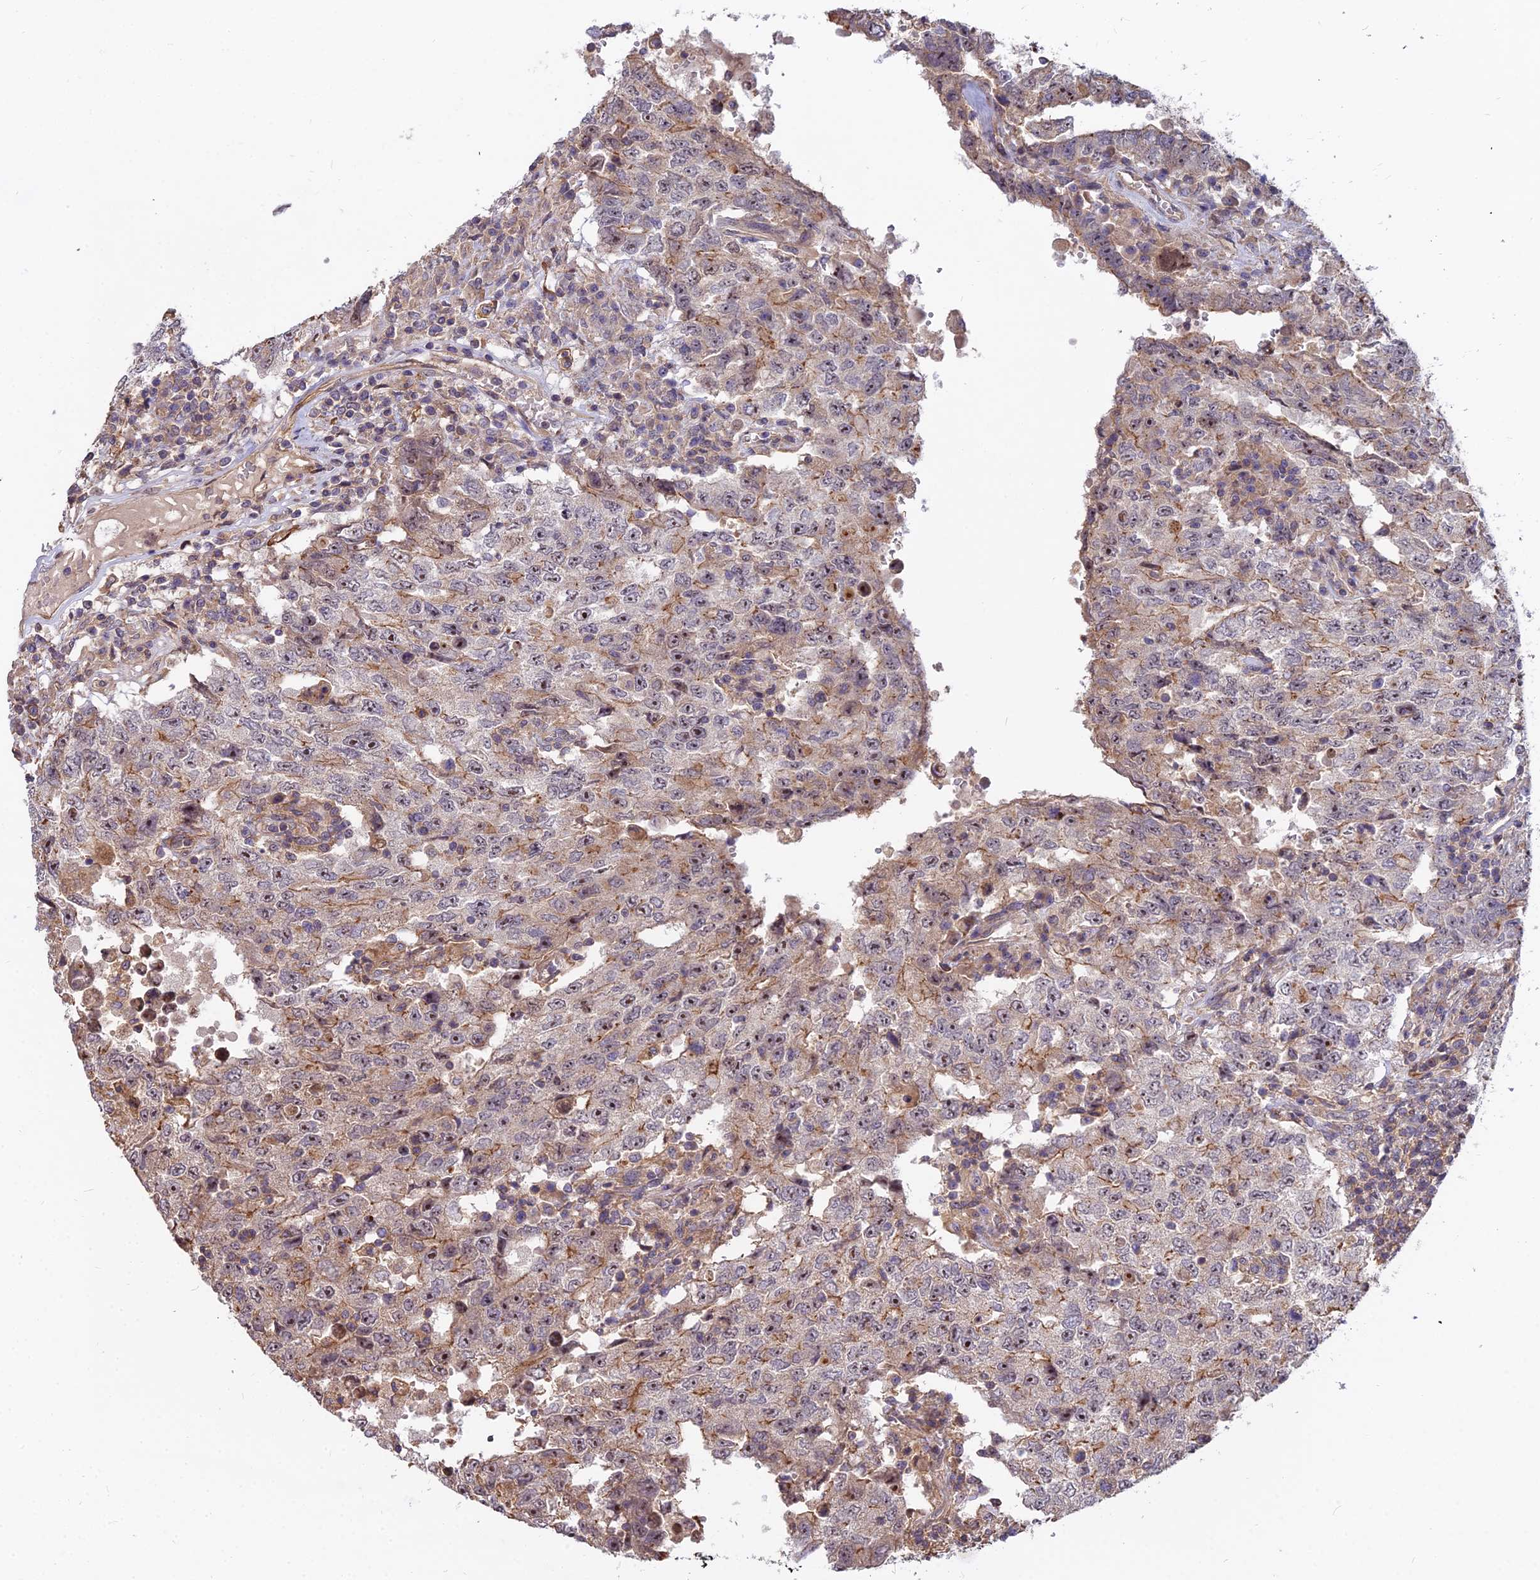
{"staining": {"intensity": "moderate", "quantity": "25%-75%", "location": "cytoplasmic/membranous"}, "tissue": "testis cancer", "cell_type": "Tumor cells", "image_type": "cancer", "snomed": [{"axis": "morphology", "description": "Carcinoma, Embryonal, NOS"}, {"axis": "topography", "description": "Testis"}], "caption": "Moderate cytoplasmic/membranous protein positivity is seen in approximately 25%-75% of tumor cells in testis cancer.", "gene": "TCEA3", "patient": {"sex": "male", "age": 26}}